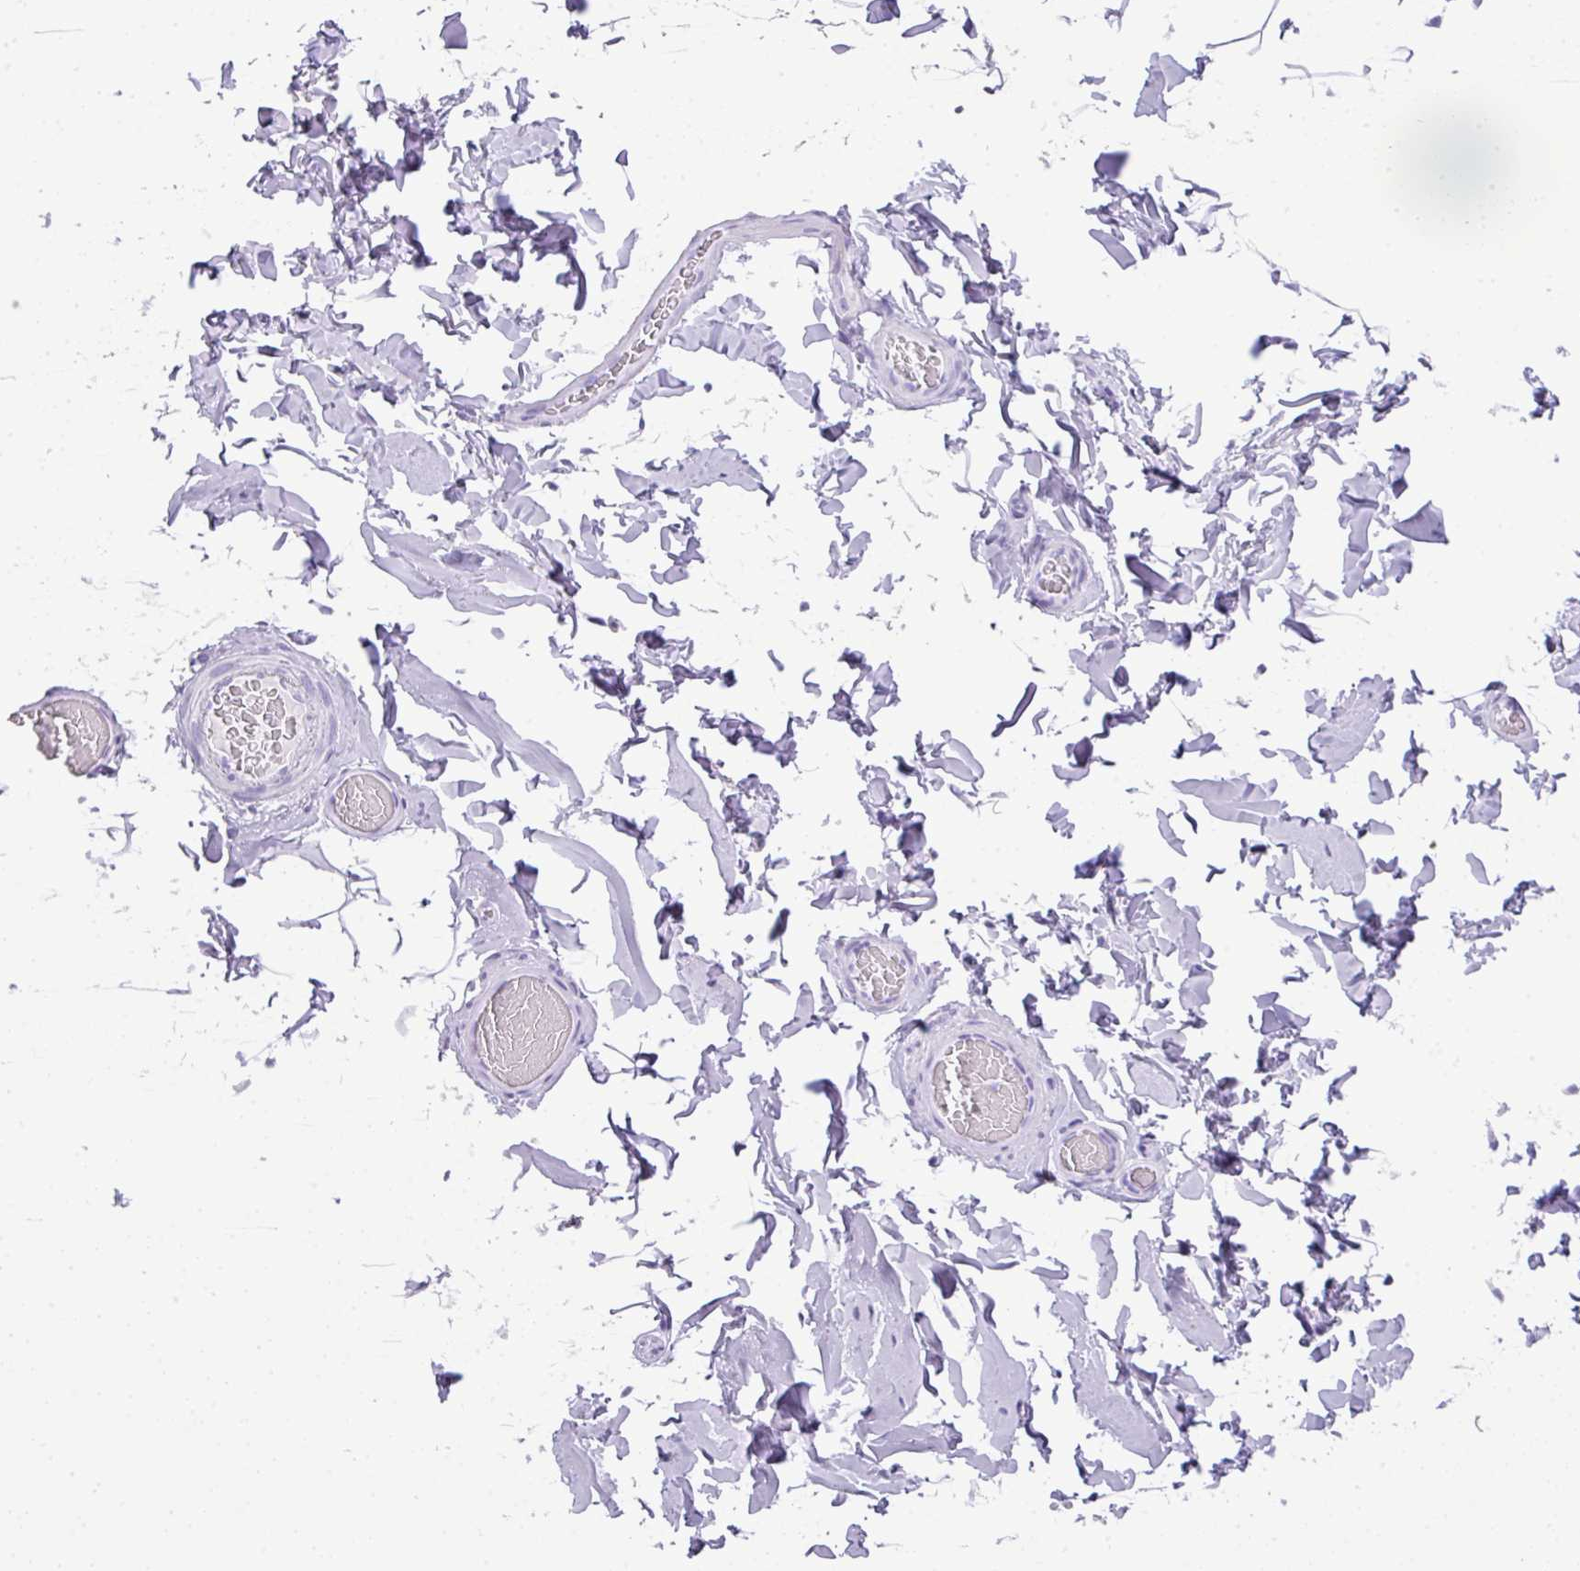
{"staining": {"intensity": "negative", "quantity": "none", "location": "none"}, "tissue": "adipose tissue", "cell_type": "Adipocytes", "image_type": "normal", "snomed": [{"axis": "morphology", "description": "Normal tissue, NOS"}, {"axis": "topography", "description": "Soft tissue"}, {"axis": "topography", "description": "Adipose tissue"}, {"axis": "topography", "description": "Vascular tissue"}, {"axis": "topography", "description": "Peripheral nerve tissue"}], "caption": "Adipocytes are negative for brown protein staining in normal adipose tissue. Brightfield microscopy of immunohistochemistry stained with DAB (brown) and hematoxylin (blue), captured at high magnification.", "gene": "TNP1", "patient": {"sex": "male", "age": 46}}